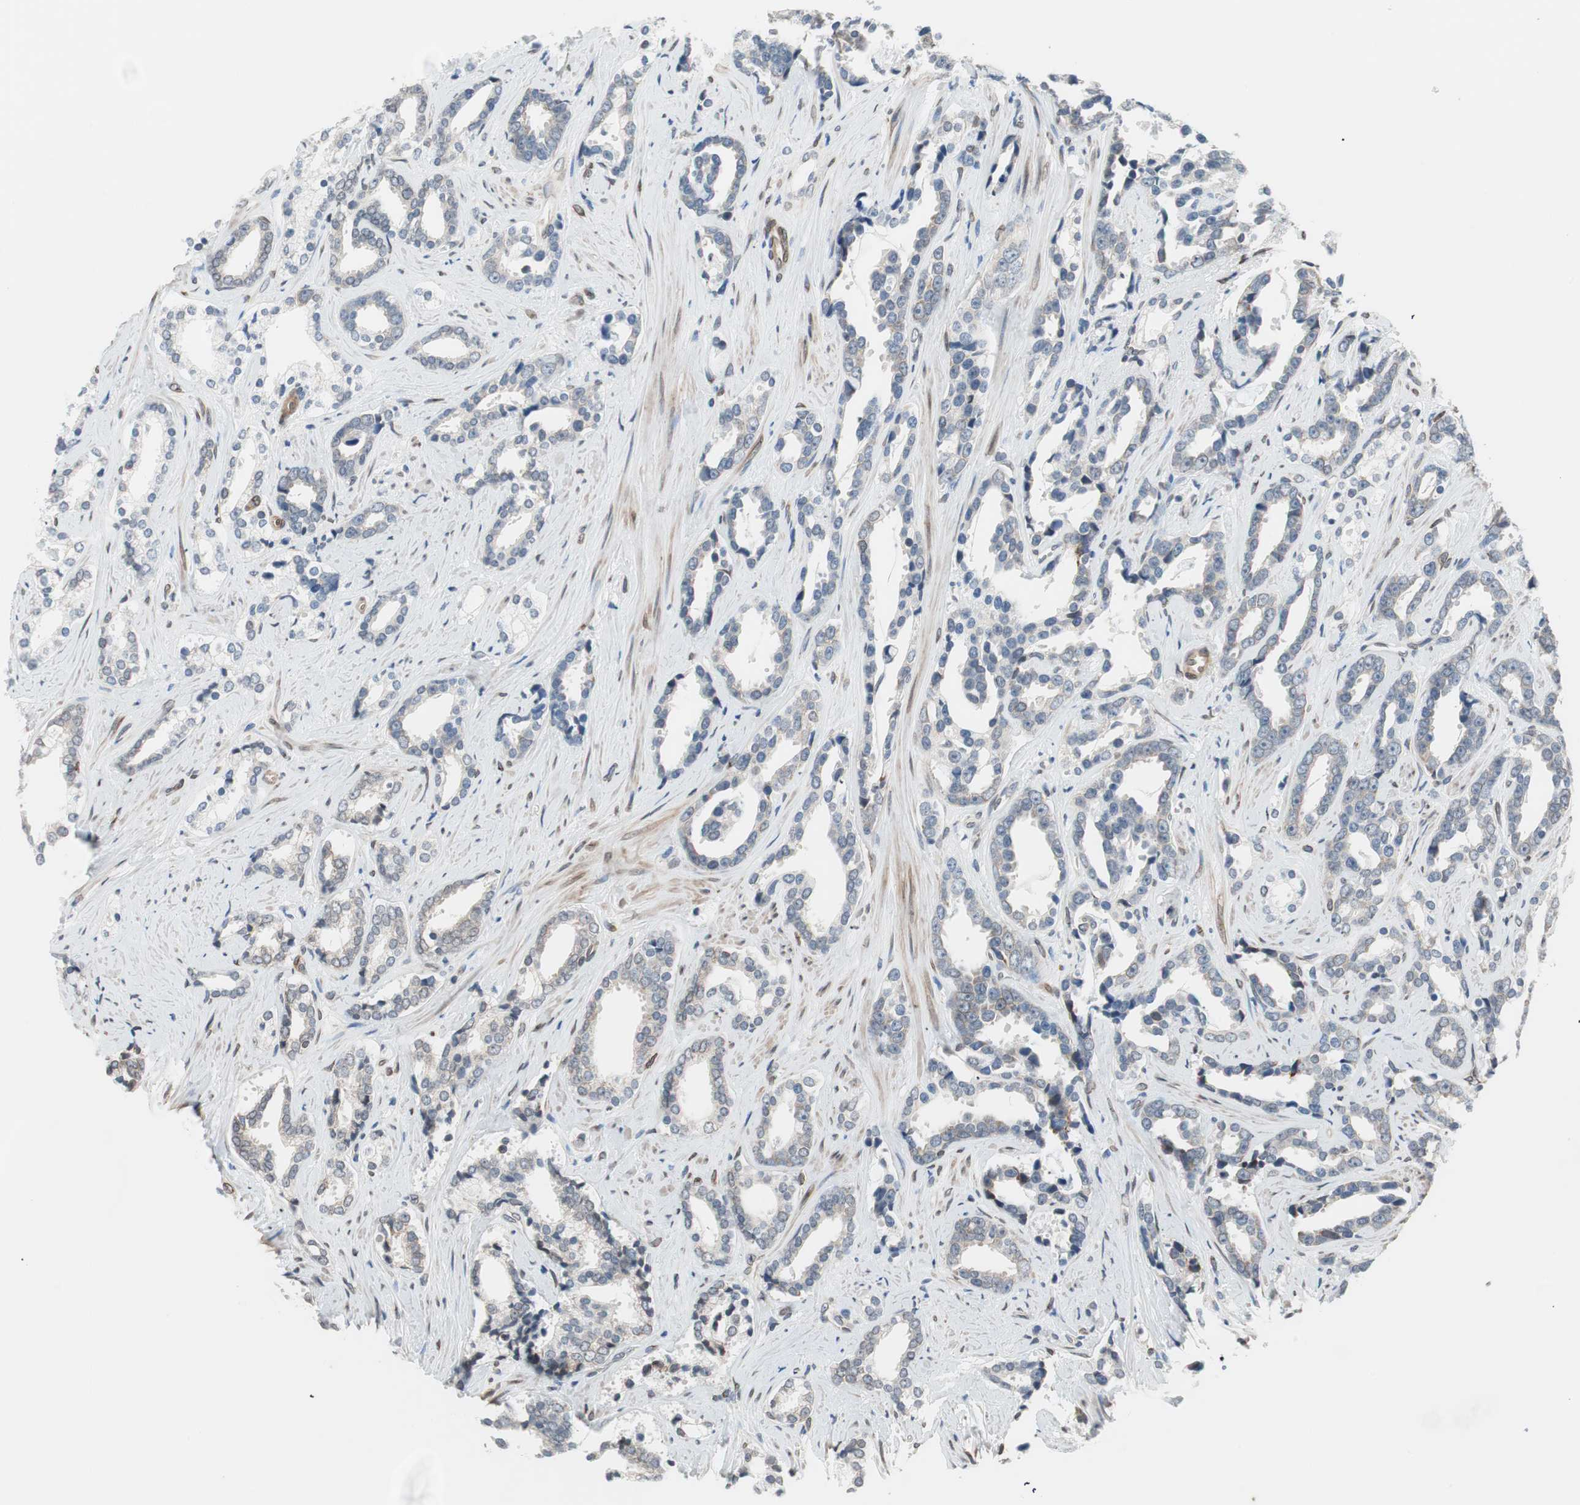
{"staining": {"intensity": "negative", "quantity": "none", "location": "none"}, "tissue": "prostate cancer", "cell_type": "Tumor cells", "image_type": "cancer", "snomed": [{"axis": "morphology", "description": "Adenocarcinoma, High grade"}, {"axis": "topography", "description": "Prostate"}], "caption": "Prostate cancer was stained to show a protein in brown. There is no significant positivity in tumor cells.", "gene": "ARNT2", "patient": {"sex": "male", "age": 67}}